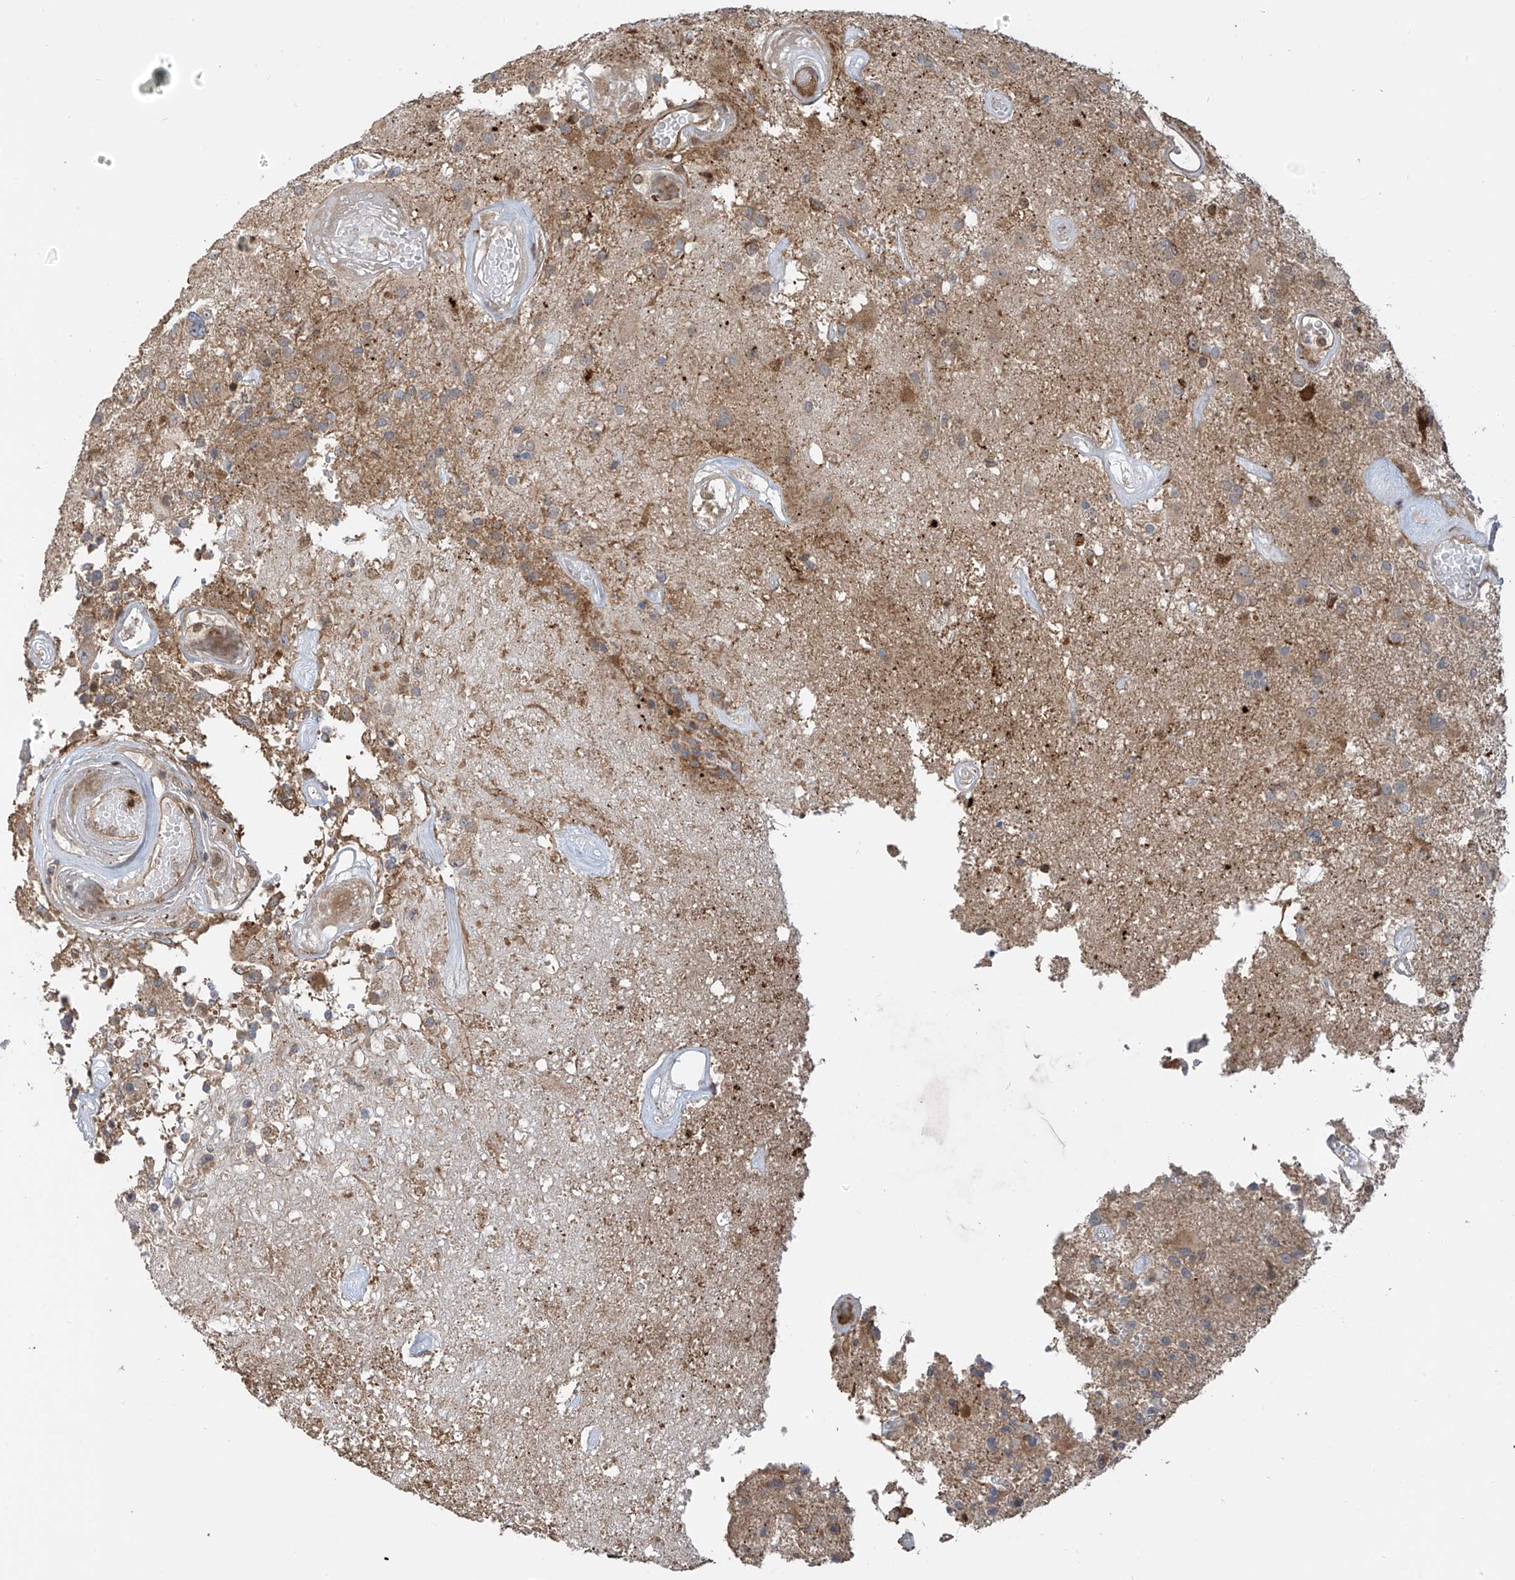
{"staining": {"intensity": "weak", "quantity": "<25%", "location": "cytoplasmic/membranous"}, "tissue": "glioma", "cell_type": "Tumor cells", "image_type": "cancer", "snomed": [{"axis": "morphology", "description": "Glioma, malignant, High grade"}, {"axis": "morphology", "description": "Glioblastoma, NOS"}, {"axis": "topography", "description": "Brain"}], "caption": "This image is of glioma stained with IHC to label a protein in brown with the nuclei are counter-stained blue. There is no expression in tumor cells.", "gene": "ATAD2B", "patient": {"sex": "male", "age": 60}}